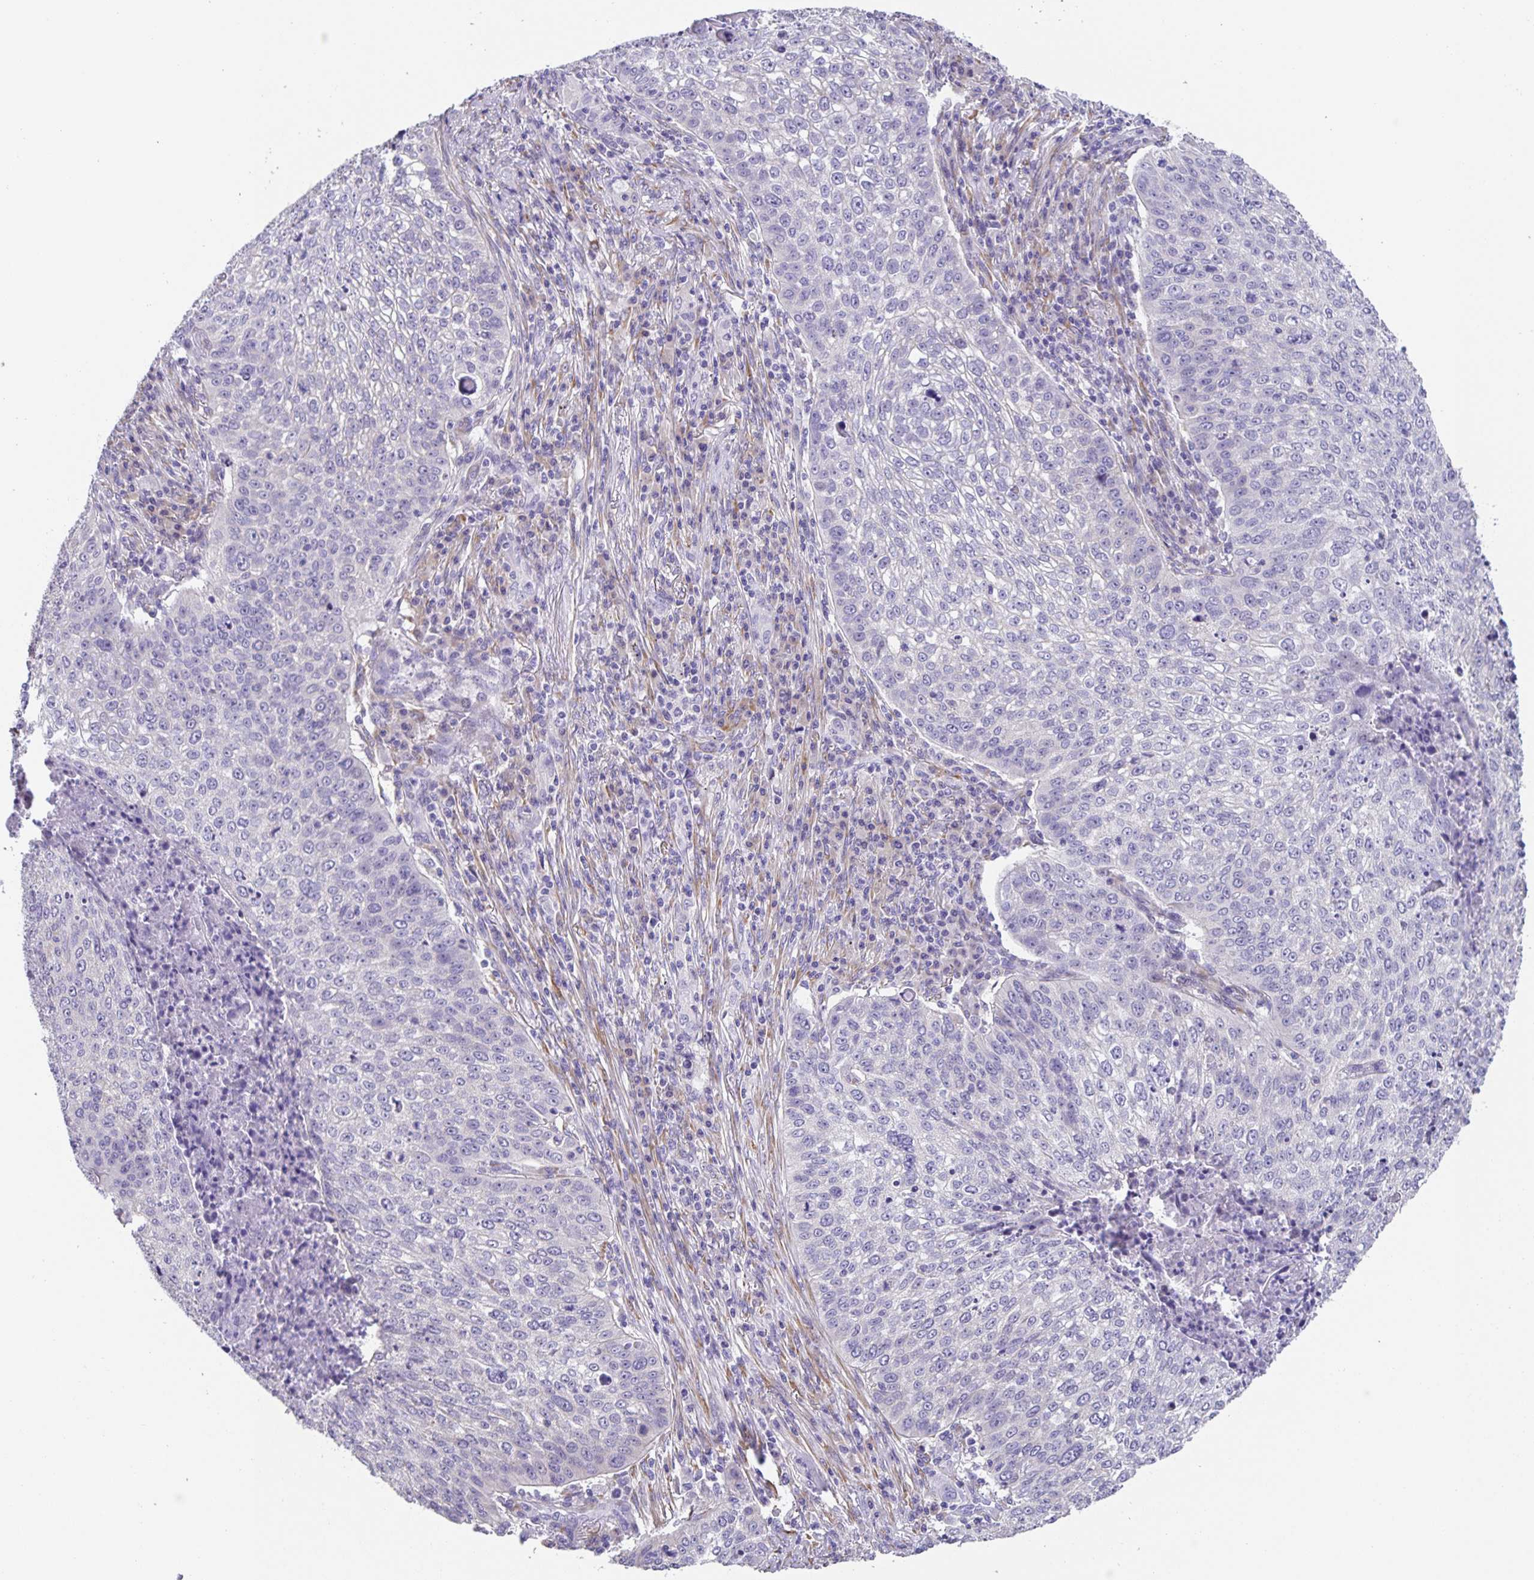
{"staining": {"intensity": "moderate", "quantity": "<25%", "location": "cytoplasmic/membranous"}, "tissue": "lung cancer", "cell_type": "Tumor cells", "image_type": "cancer", "snomed": [{"axis": "morphology", "description": "Squamous cell carcinoma, NOS"}, {"axis": "topography", "description": "Lung"}], "caption": "DAB immunohistochemical staining of human lung cancer displays moderate cytoplasmic/membranous protein expression in approximately <25% of tumor cells.", "gene": "PRR36", "patient": {"sex": "male", "age": 63}}